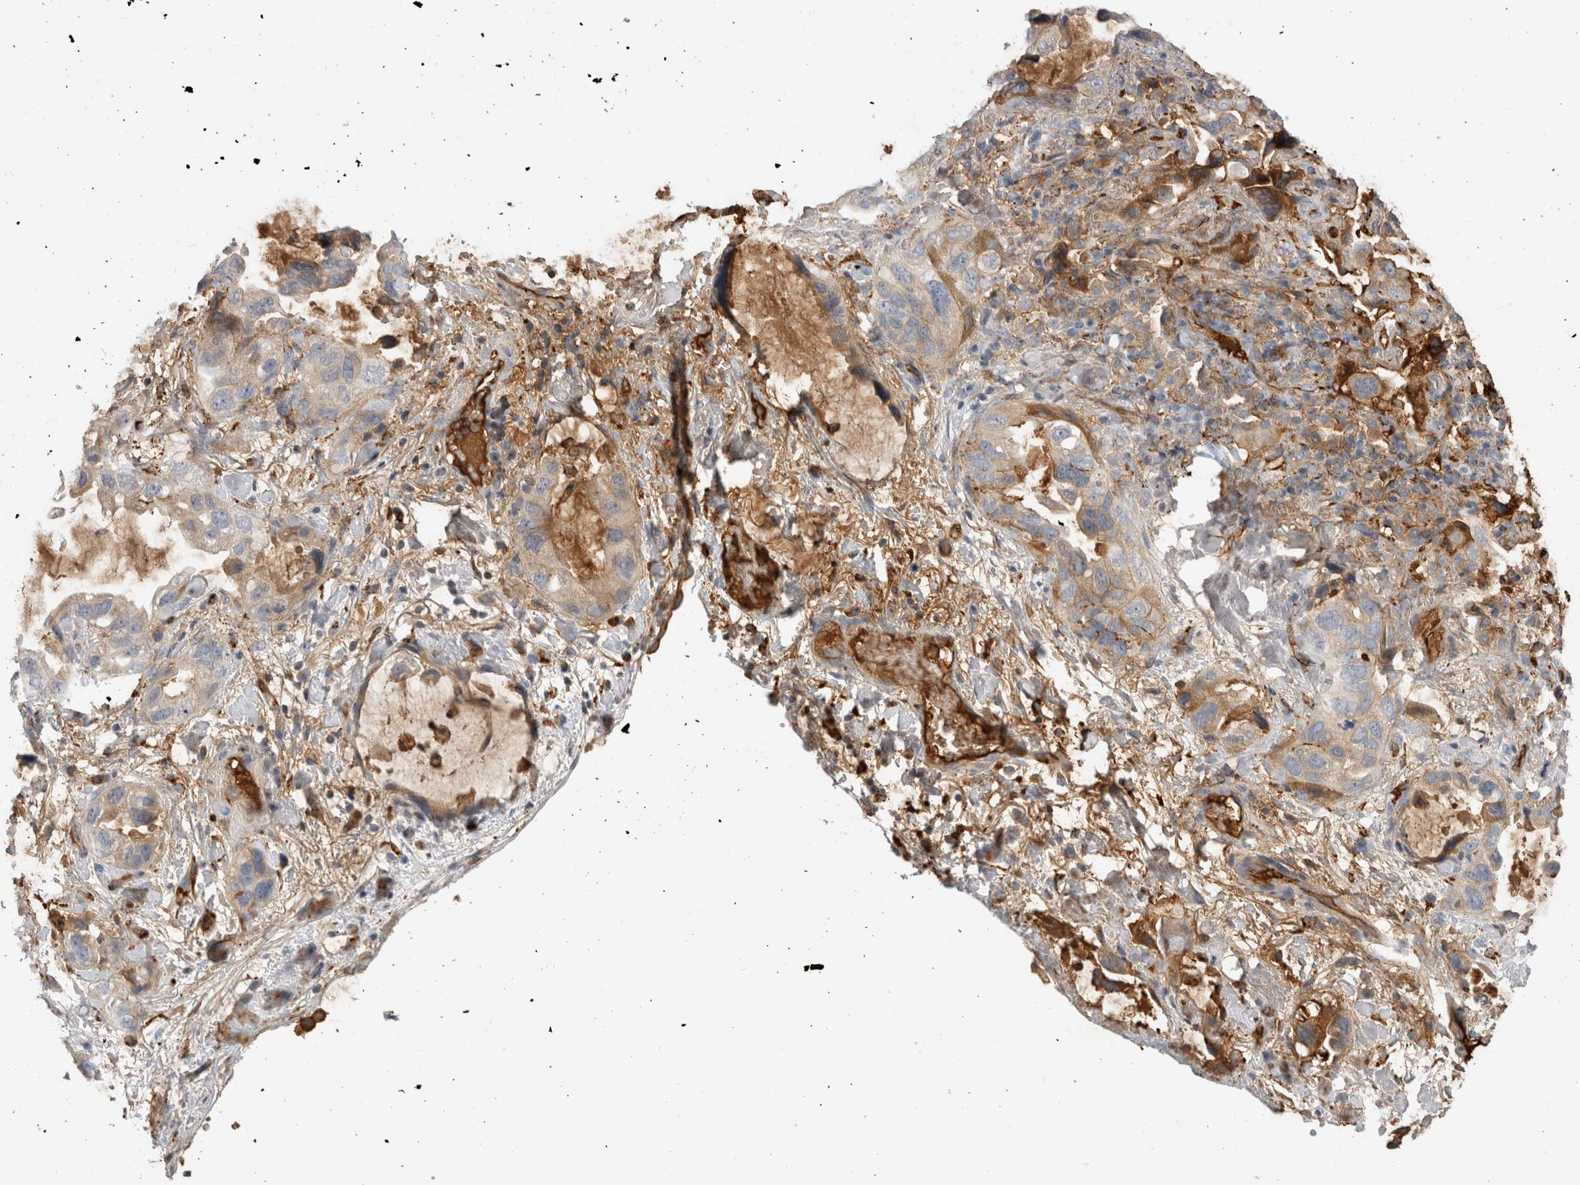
{"staining": {"intensity": "weak", "quantity": ">75%", "location": "cytoplasmic/membranous"}, "tissue": "lung cancer", "cell_type": "Tumor cells", "image_type": "cancer", "snomed": [{"axis": "morphology", "description": "Squamous cell carcinoma, NOS"}, {"axis": "topography", "description": "Lung"}], "caption": "A high-resolution image shows immunohistochemistry (IHC) staining of squamous cell carcinoma (lung), which reveals weak cytoplasmic/membranous expression in about >75% of tumor cells.", "gene": "TBCE", "patient": {"sex": "female", "age": 73}}